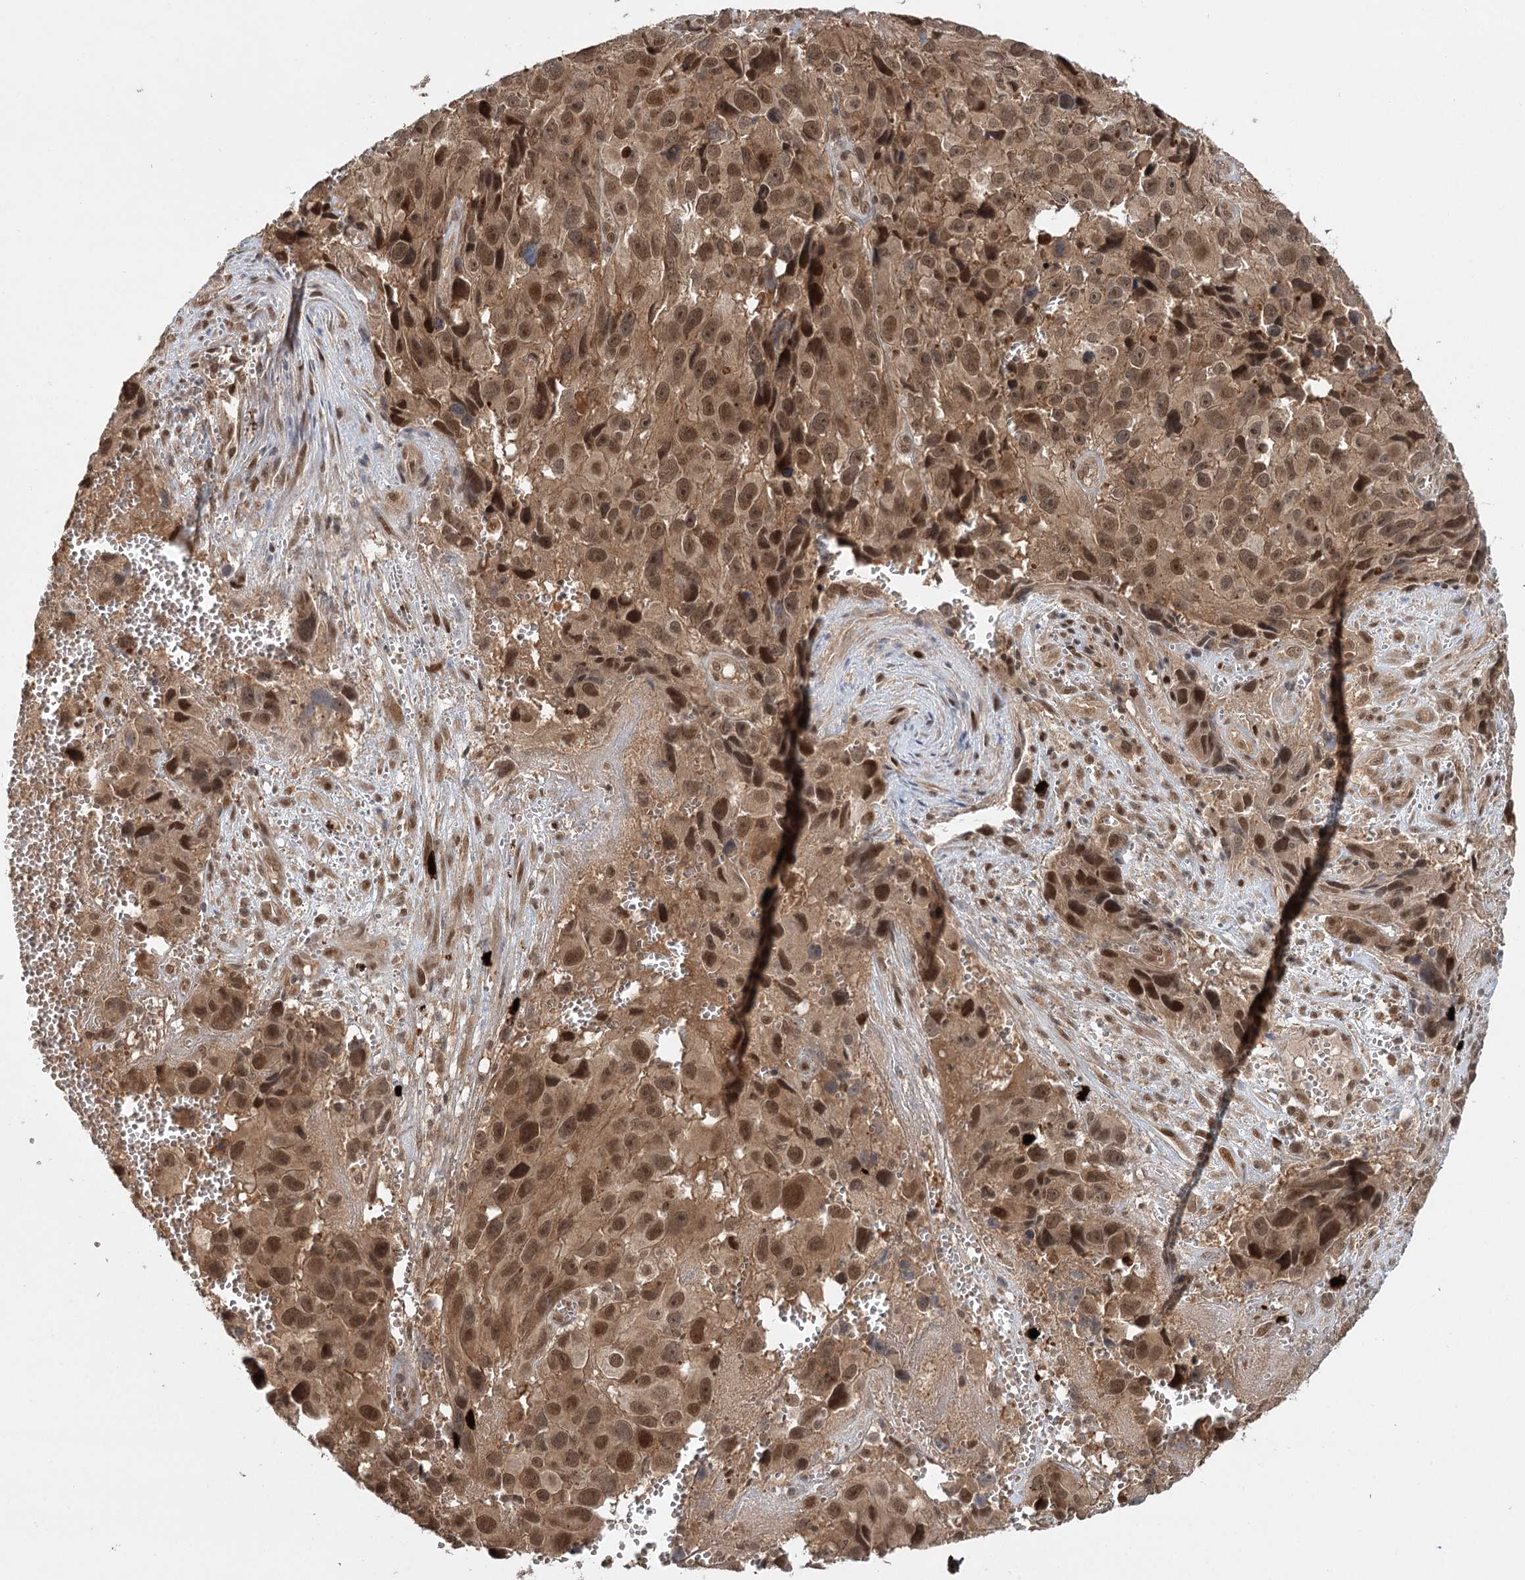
{"staining": {"intensity": "moderate", "quantity": ">75%", "location": "cytoplasmic/membranous,nuclear"}, "tissue": "melanoma", "cell_type": "Tumor cells", "image_type": "cancer", "snomed": [{"axis": "morphology", "description": "Malignant melanoma, NOS"}, {"axis": "topography", "description": "Skin"}], "caption": "This is an image of IHC staining of malignant melanoma, which shows moderate staining in the cytoplasmic/membranous and nuclear of tumor cells.", "gene": "N6AMT1", "patient": {"sex": "male", "age": 84}}